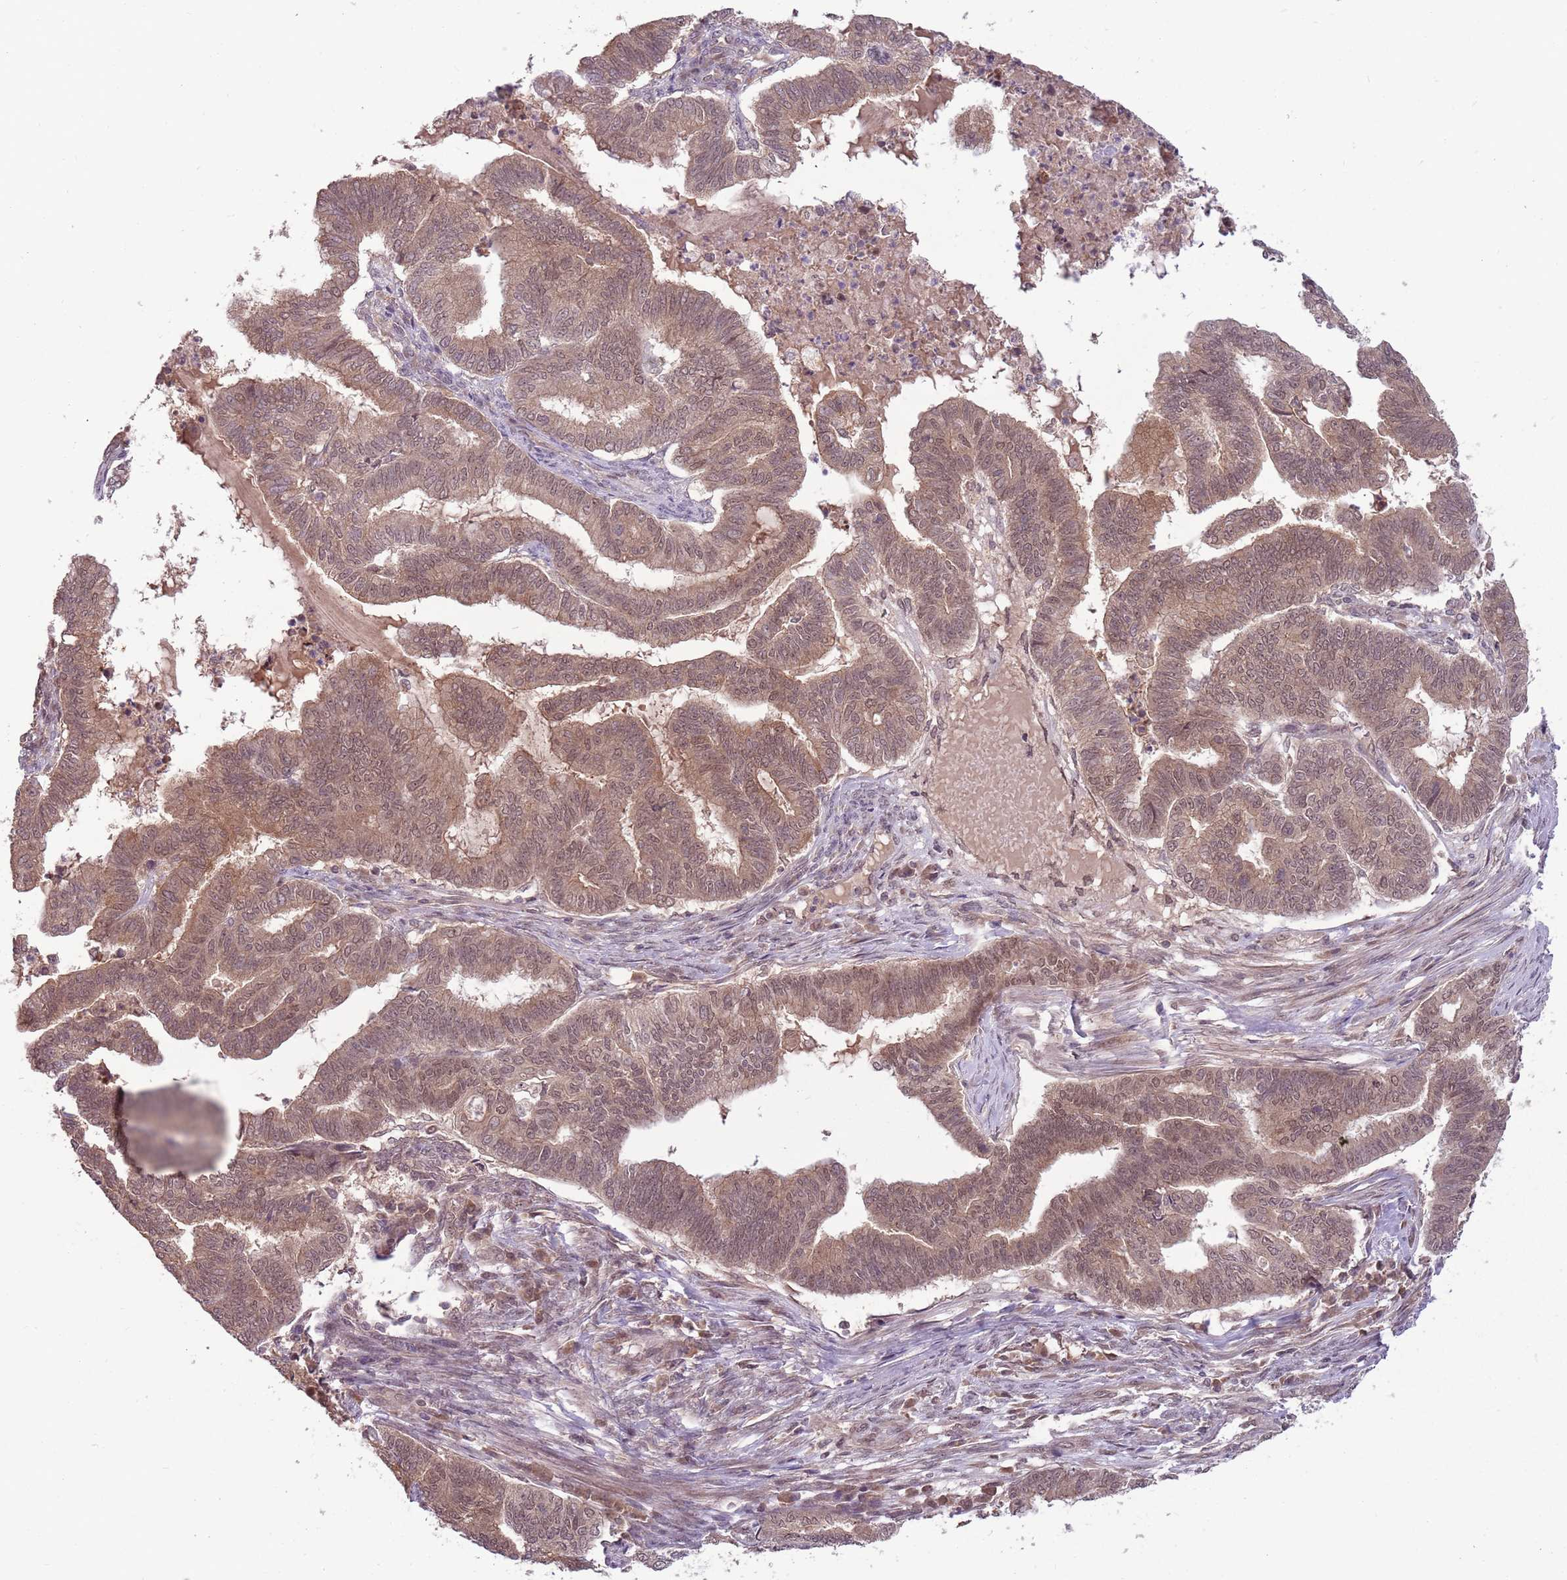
{"staining": {"intensity": "moderate", "quantity": ">75%", "location": "cytoplasmic/membranous,nuclear"}, "tissue": "endometrial cancer", "cell_type": "Tumor cells", "image_type": "cancer", "snomed": [{"axis": "morphology", "description": "Adenocarcinoma, NOS"}, {"axis": "topography", "description": "Endometrium"}], "caption": "Protein expression by immunohistochemistry demonstrates moderate cytoplasmic/membranous and nuclear expression in approximately >75% of tumor cells in endometrial cancer (adenocarcinoma).", "gene": "ADAMTS3", "patient": {"sex": "female", "age": 79}}